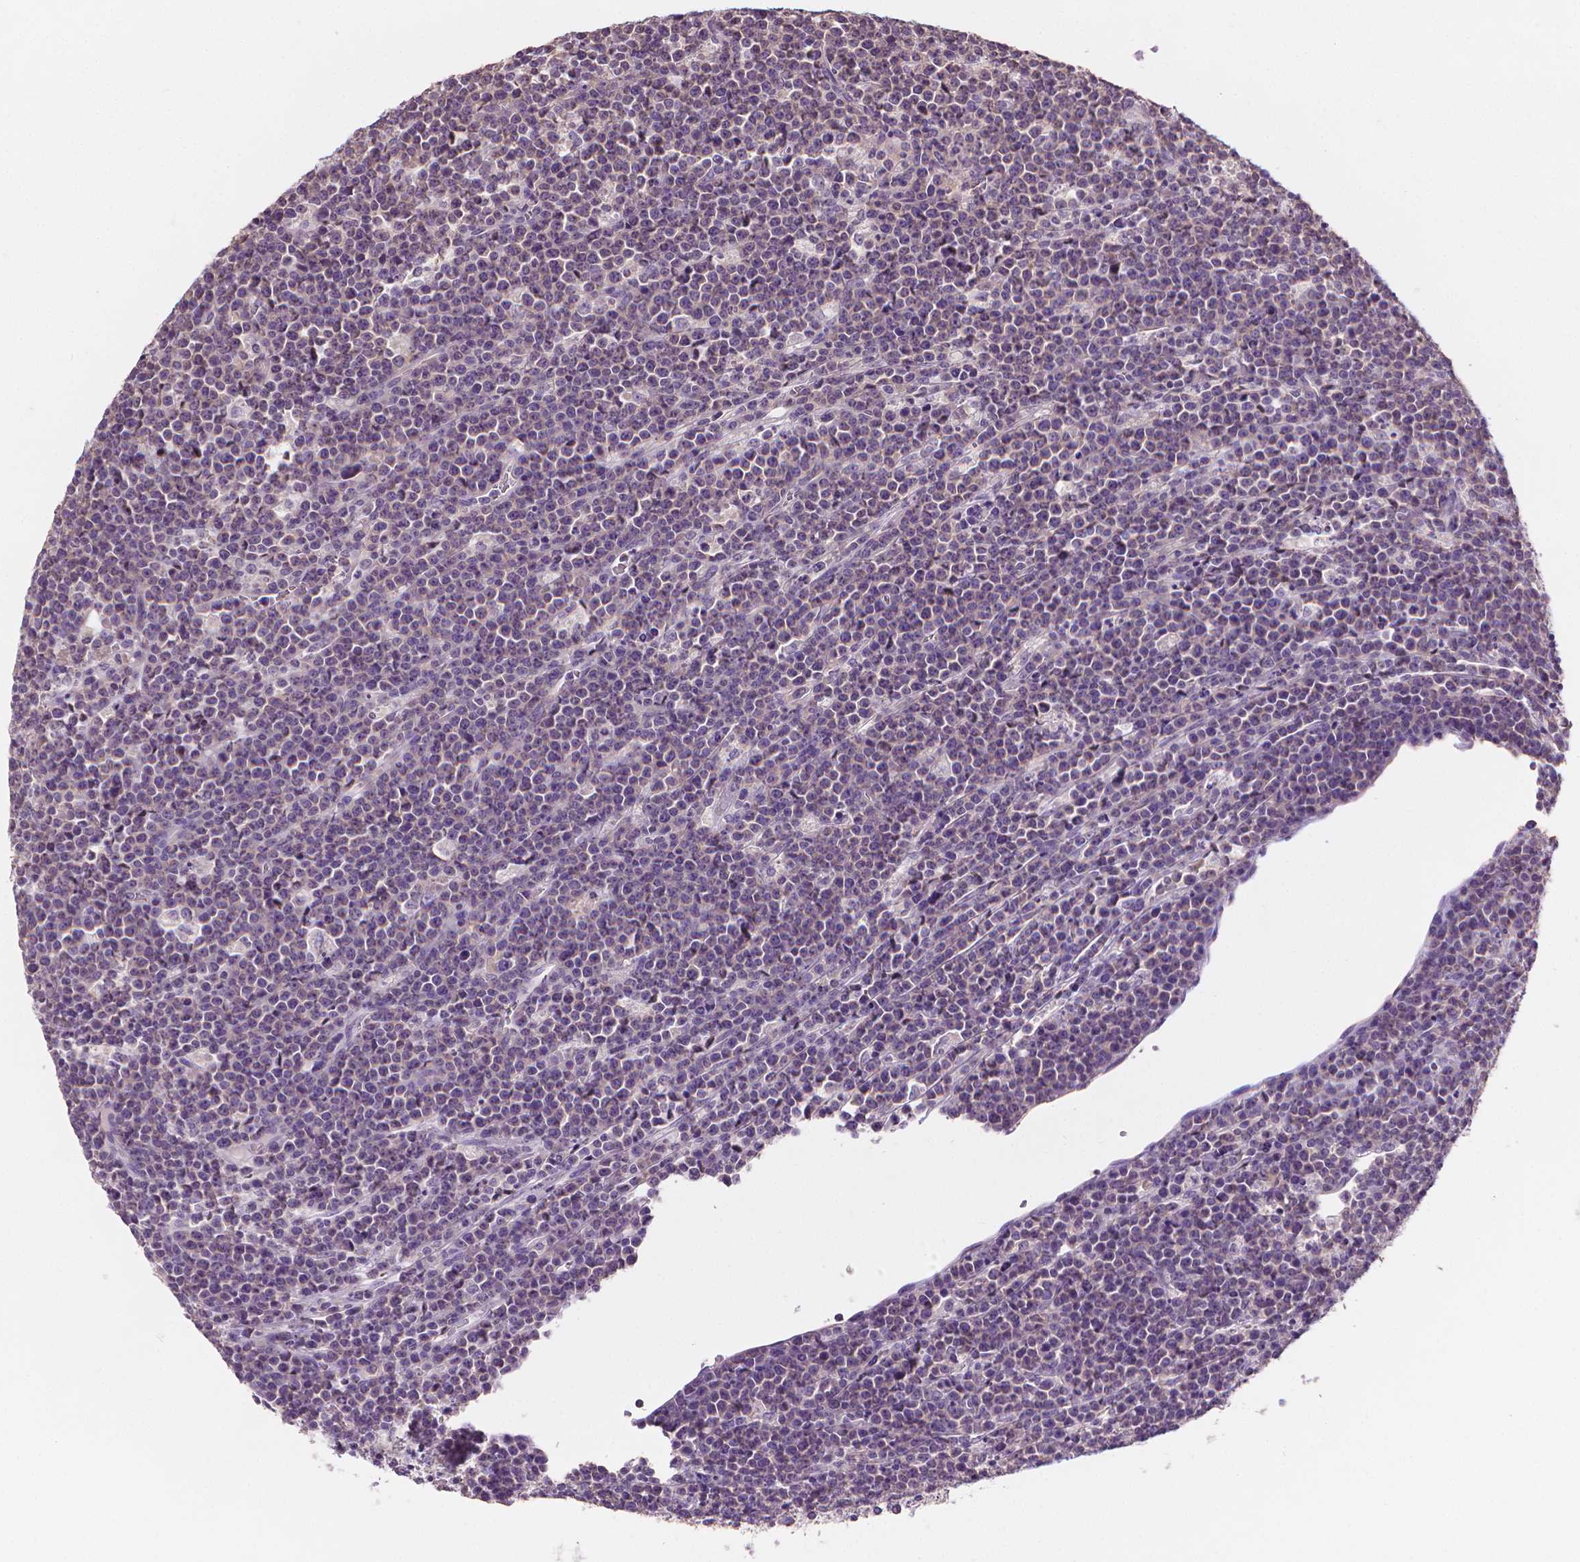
{"staining": {"intensity": "negative", "quantity": "none", "location": "none"}, "tissue": "lymphoma", "cell_type": "Tumor cells", "image_type": "cancer", "snomed": [{"axis": "morphology", "description": "Malignant lymphoma, non-Hodgkin's type, High grade"}, {"axis": "topography", "description": "Ovary"}], "caption": "Immunohistochemistry histopathology image of neoplastic tissue: malignant lymphoma, non-Hodgkin's type (high-grade) stained with DAB (3,3'-diaminobenzidine) exhibits no significant protein expression in tumor cells.", "gene": "FASN", "patient": {"sex": "female", "age": 56}}